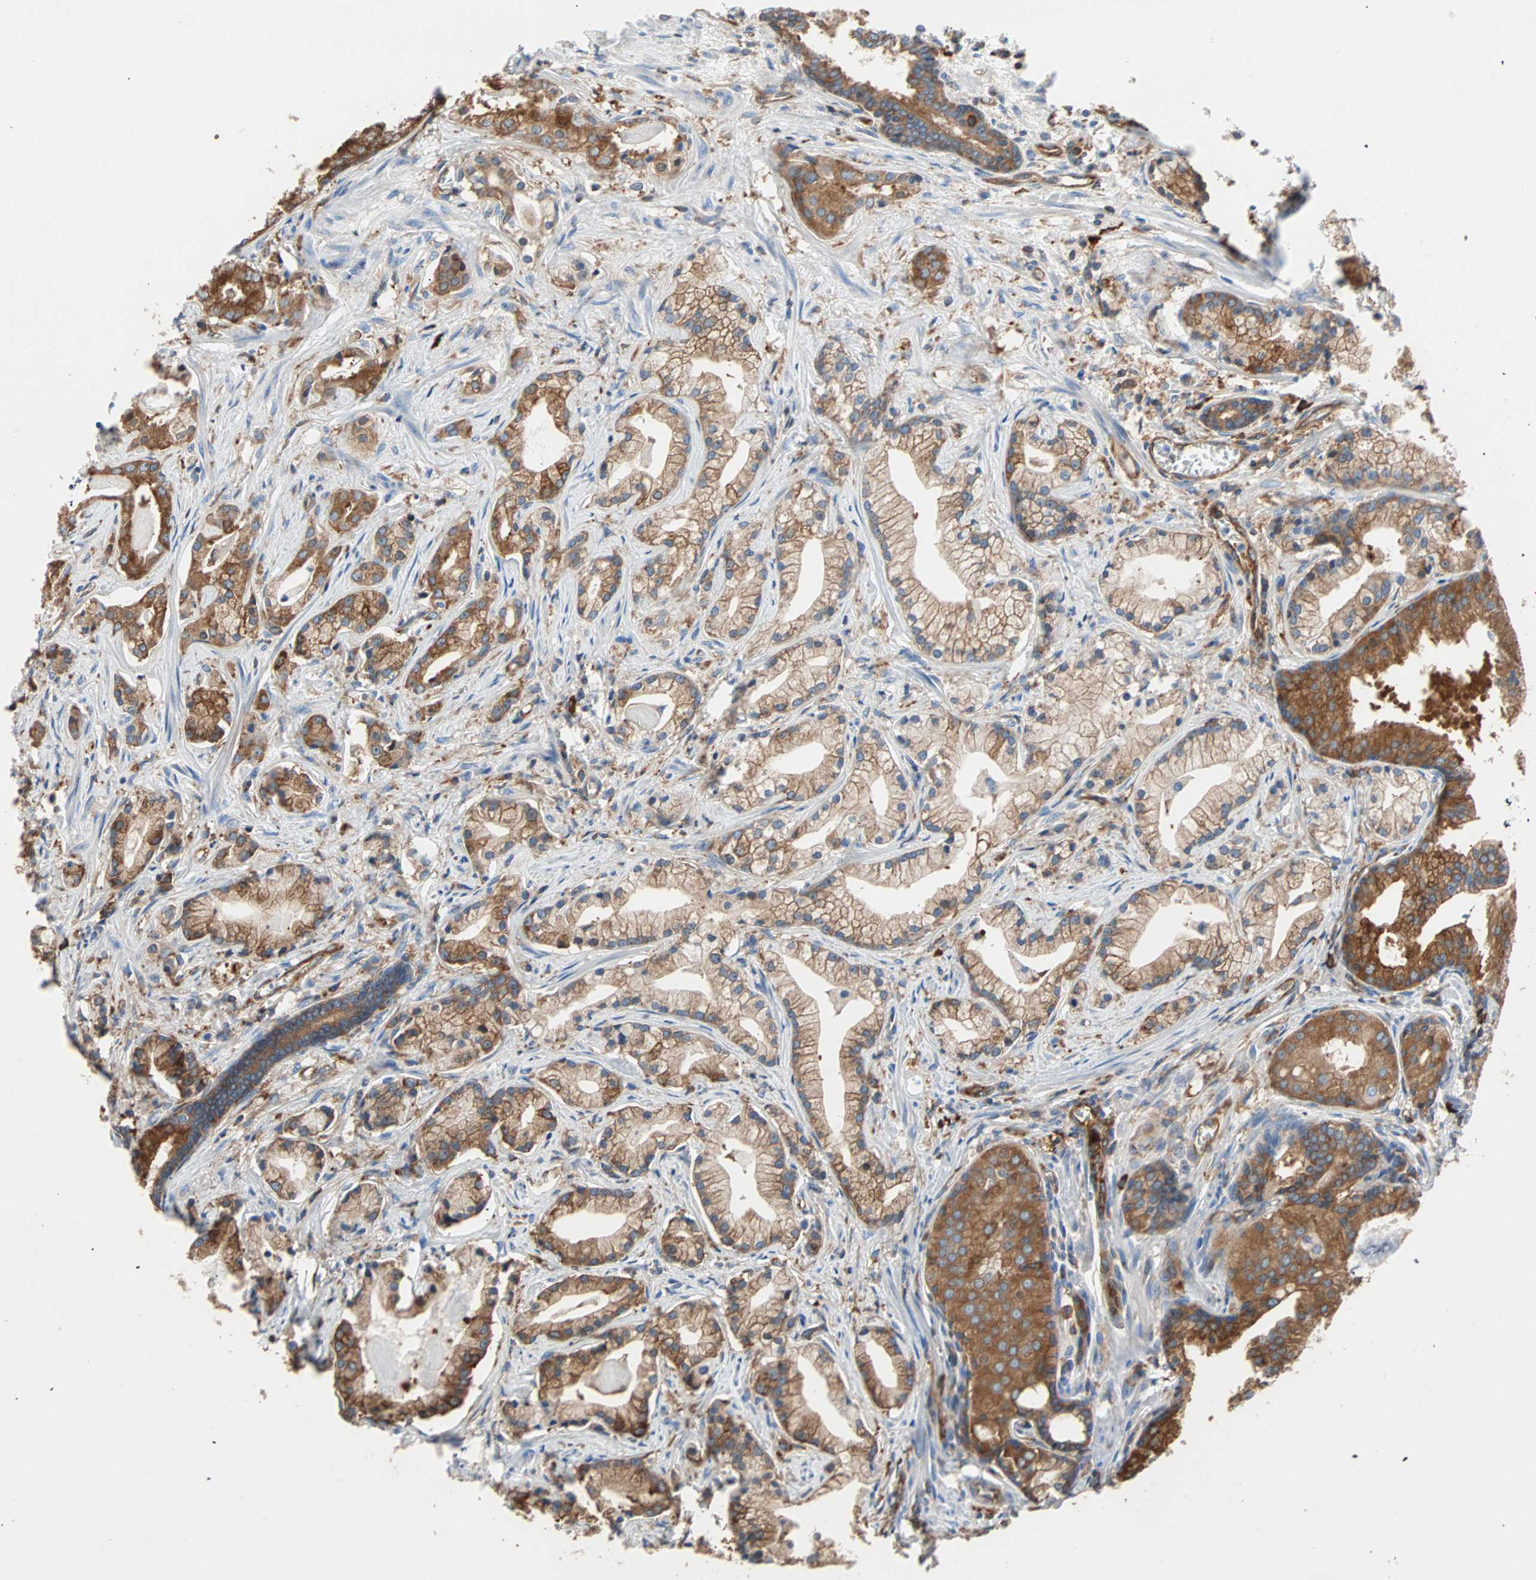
{"staining": {"intensity": "moderate", "quantity": ">75%", "location": "cytoplasmic/membranous"}, "tissue": "prostate cancer", "cell_type": "Tumor cells", "image_type": "cancer", "snomed": [{"axis": "morphology", "description": "Adenocarcinoma, Low grade"}, {"axis": "topography", "description": "Prostate"}], "caption": "IHC (DAB (3,3'-diaminobenzidine)) staining of prostate adenocarcinoma (low-grade) displays moderate cytoplasmic/membranous protein positivity in about >75% of tumor cells. (DAB (3,3'-diaminobenzidine) IHC with brightfield microscopy, high magnification).", "gene": "EEF2", "patient": {"sex": "male", "age": 59}}